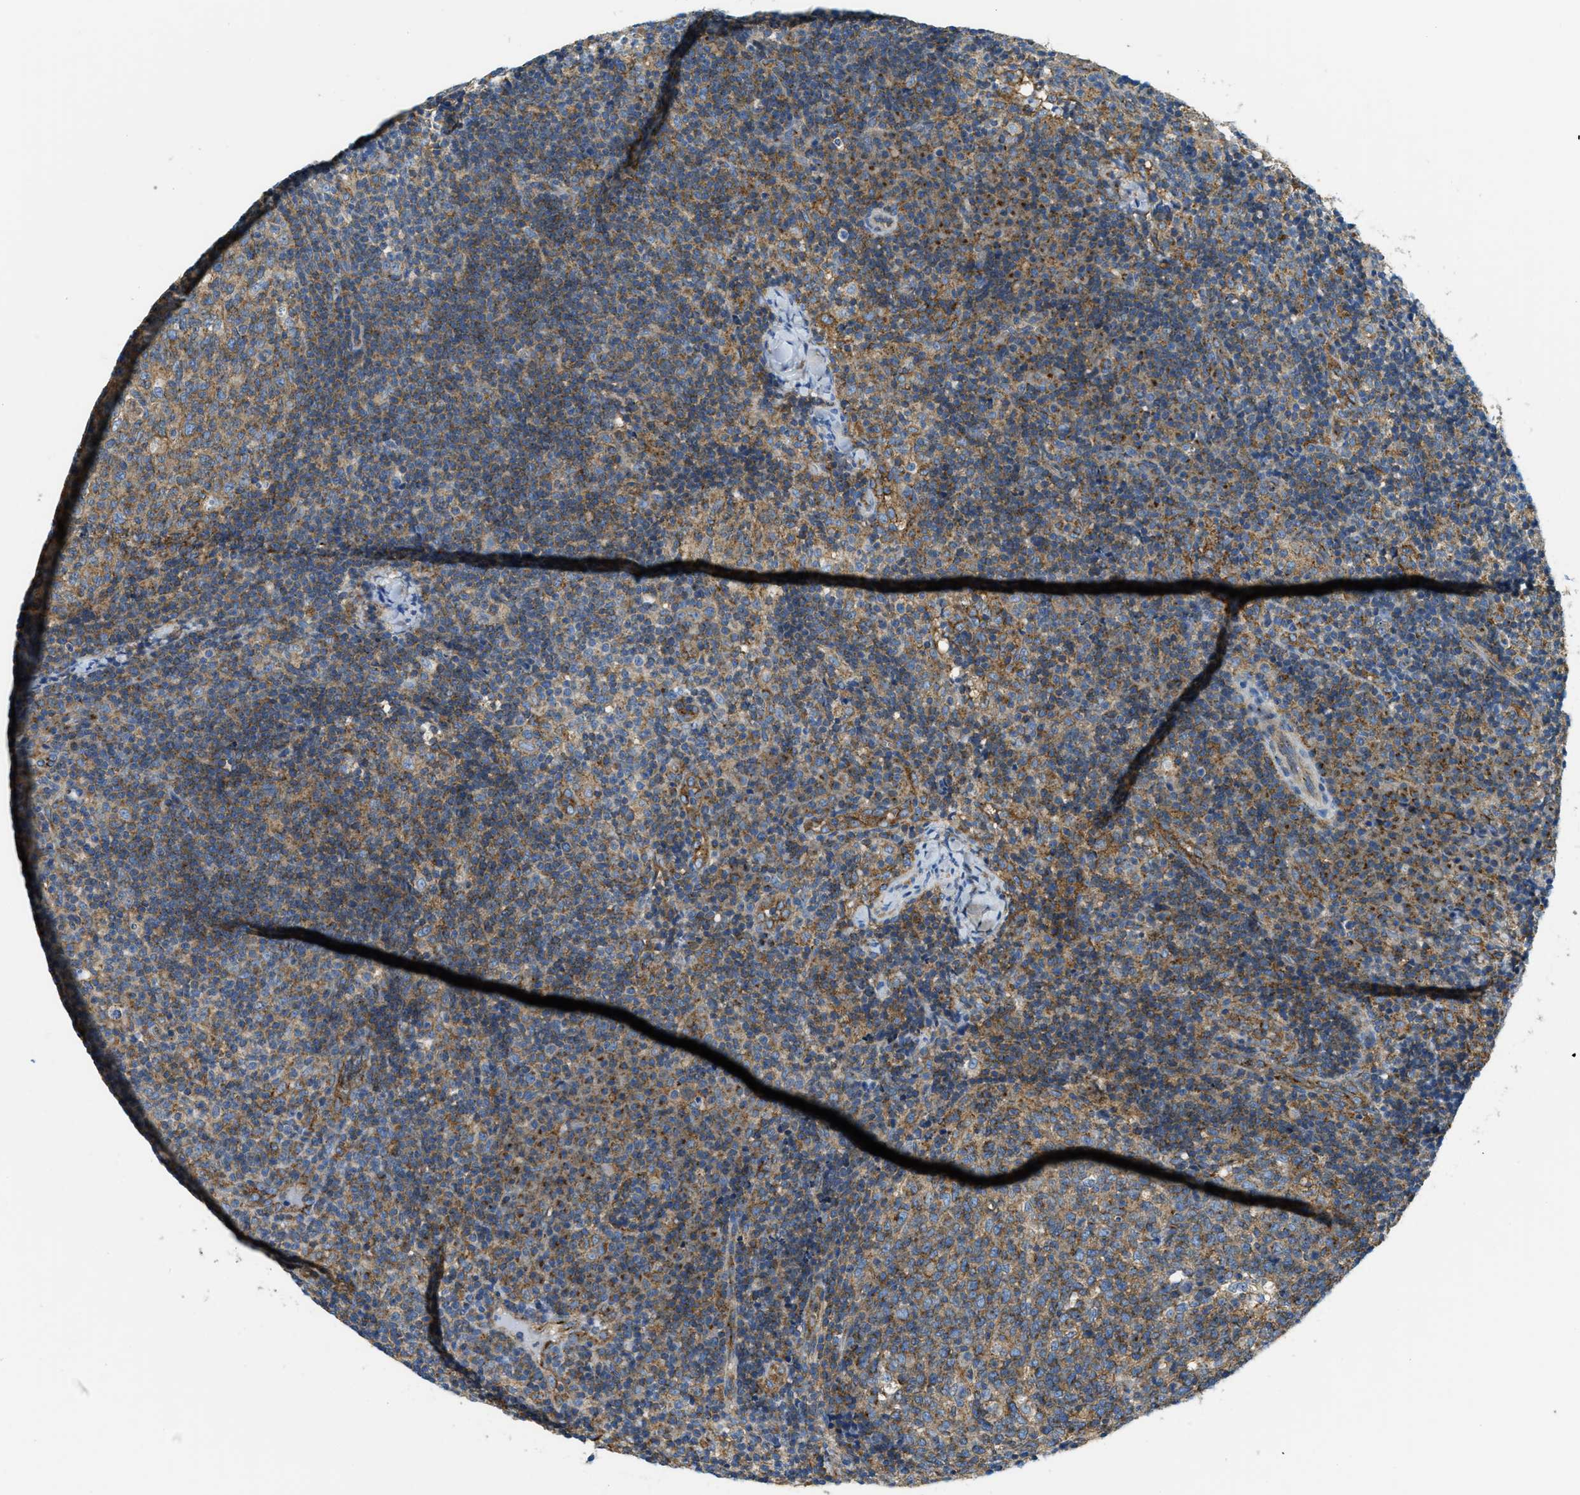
{"staining": {"intensity": "moderate", "quantity": ">75%", "location": "cytoplasmic/membranous"}, "tissue": "lymph node", "cell_type": "Germinal center cells", "image_type": "normal", "snomed": [{"axis": "morphology", "description": "Normal tissue, NOS"}, {"axis": "morphology", "description": "Inflammation, NOS"}, {"axis": "topography", "description": "Lymph node"}], "caption": "Protein expression by immunohistochemistry (IHC) exhibits moderate cytoplasmic/membranous positivity in about >75% of germinal center cells in unremarkable lymph node. The staining was performed using DAB (3,3'-diaminobenzidine) to visualize the protein expression in brown, while the nuclei were stained in blue with hematoxylin (Magnification: 20x).", "gene": "AP2B1", "patient": {"sex": "male", "age": 55}}